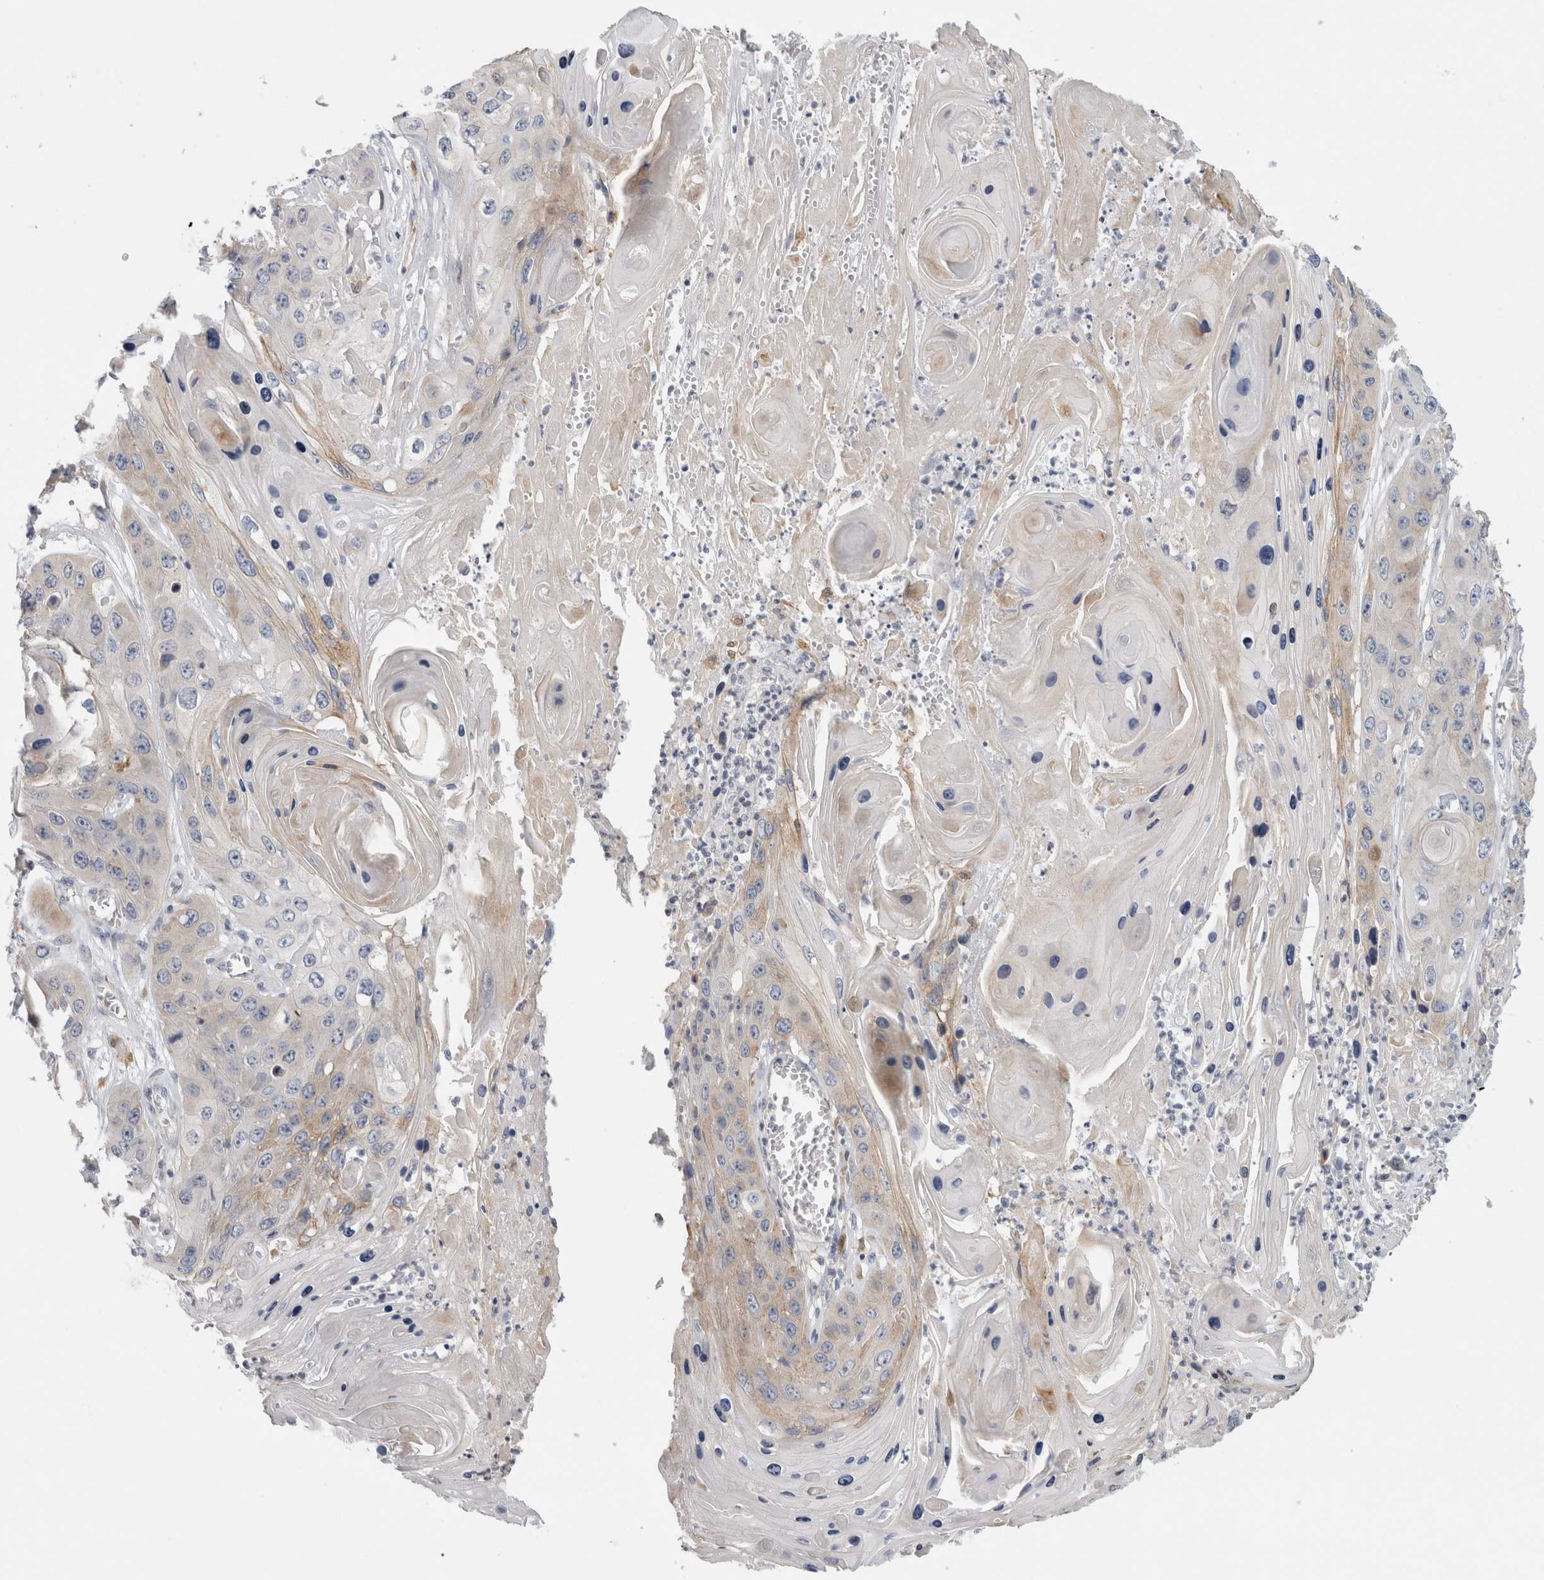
{"staining": {"intensity": "weak", "quantity": "<25%", "location": "cytoplasmic/membranous"}, "tissue": "skin cancer", "cell_type": "Tumor cells", "image_type": "cancer", "snomed": [{"axis": "morphology", "description": "Squamous cell carcinoma, NOS"}, {"axis": "topography", "description": "Skin"}], "caption": "High power microscopy histopathology image of an immunohistochemistry histopathology image of skin cancer (squamous cell carcinoma), revealing no significant staining in tumor cells.", "gene": "SLC20A2", "patient": {"sex": "male", "age": 55}}